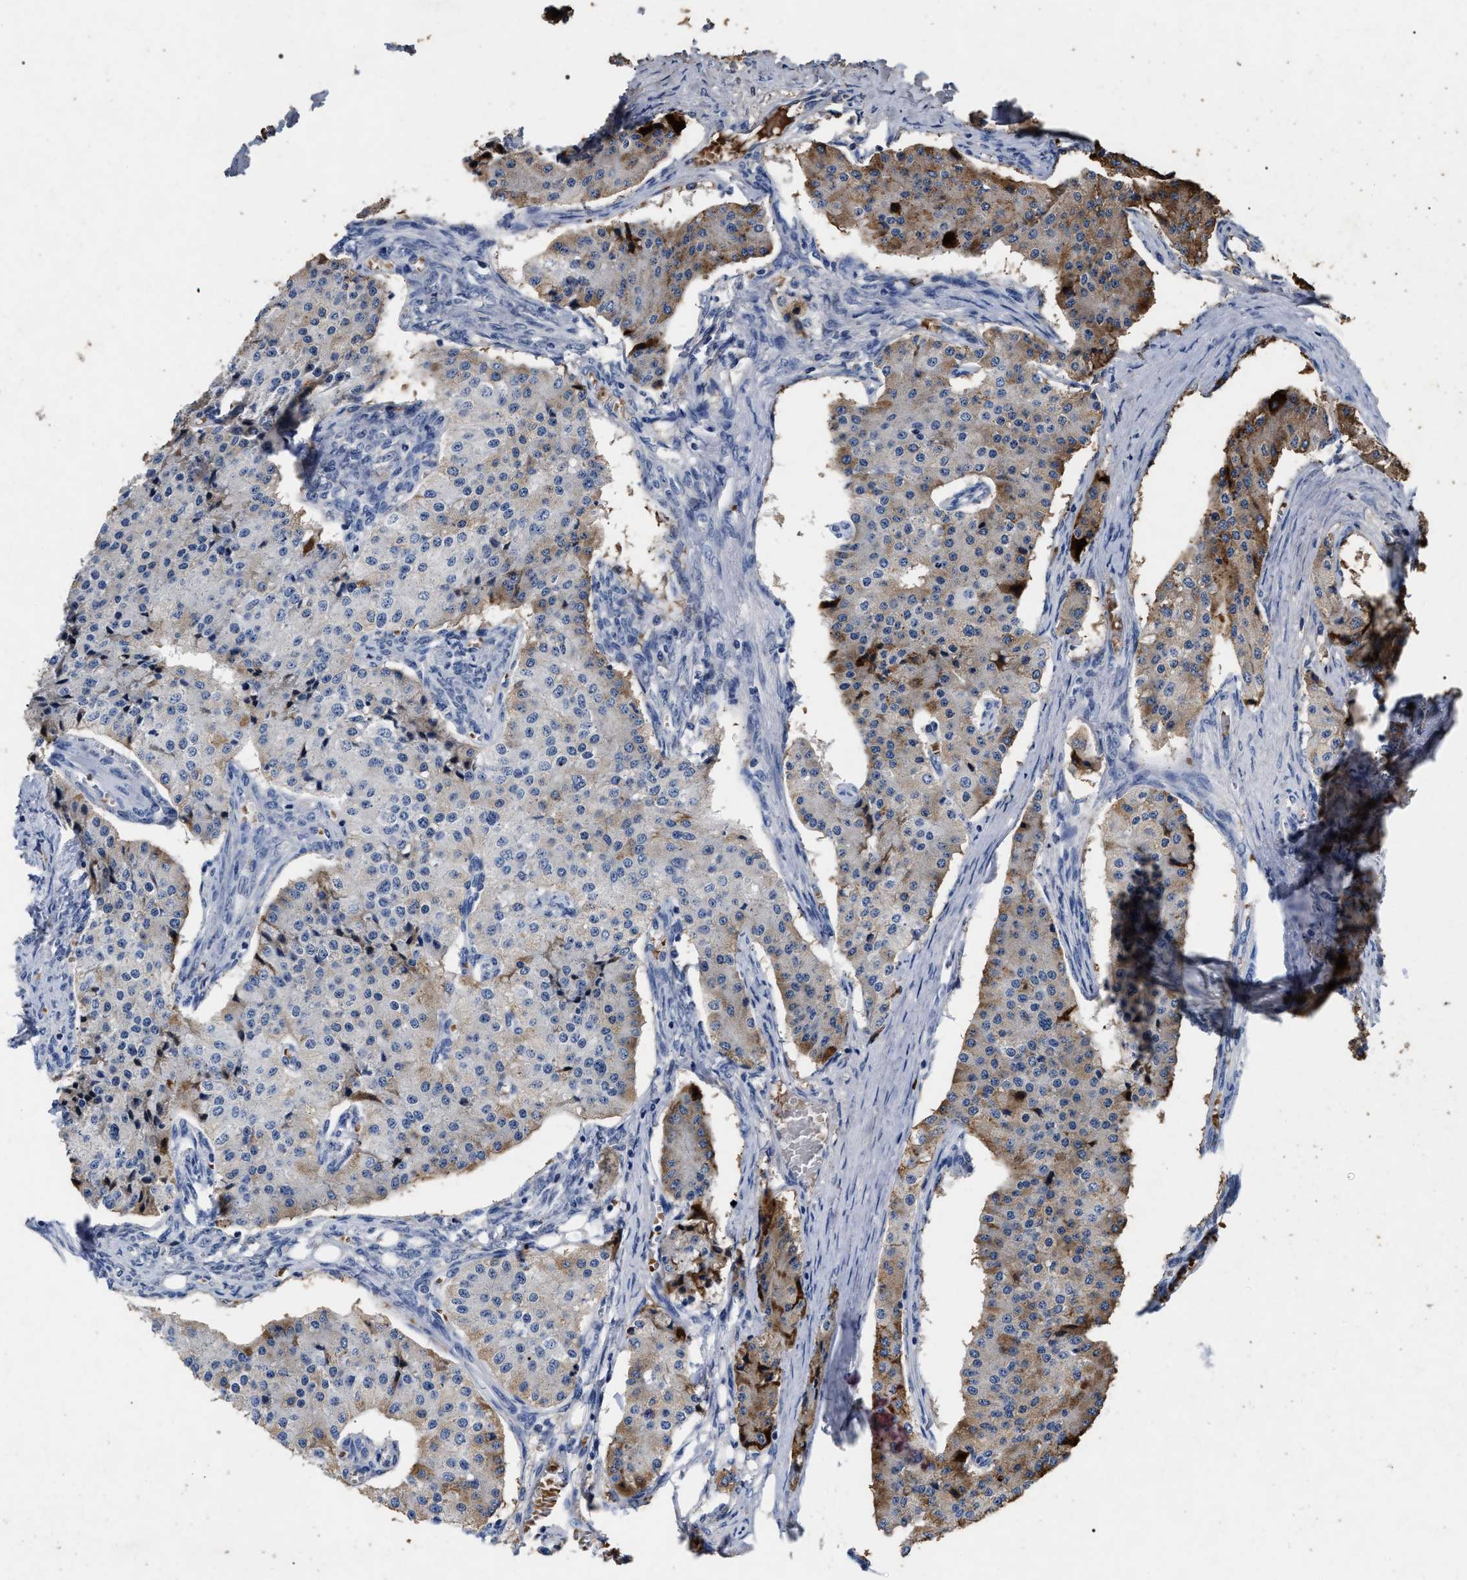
{"staining": {"intensity": "moderate", "quantity": "<25%", "location": "nuclear"}, "tissue": "carcinoid", "cell_type": "Tumor cells", "image_type": "cancer", "snomed": [{"axis": "morphology", "description": "Carcinoid, malignant, NOS"}, {"axis": "topography", "description": "Colon"}], "caption": "Moderate nuclear protein expression is present in approximately <25% of tumor cells in carcinoid (malignant).", "gene": "UPF3A", "patient": {"sex": "female", "age": 52}}